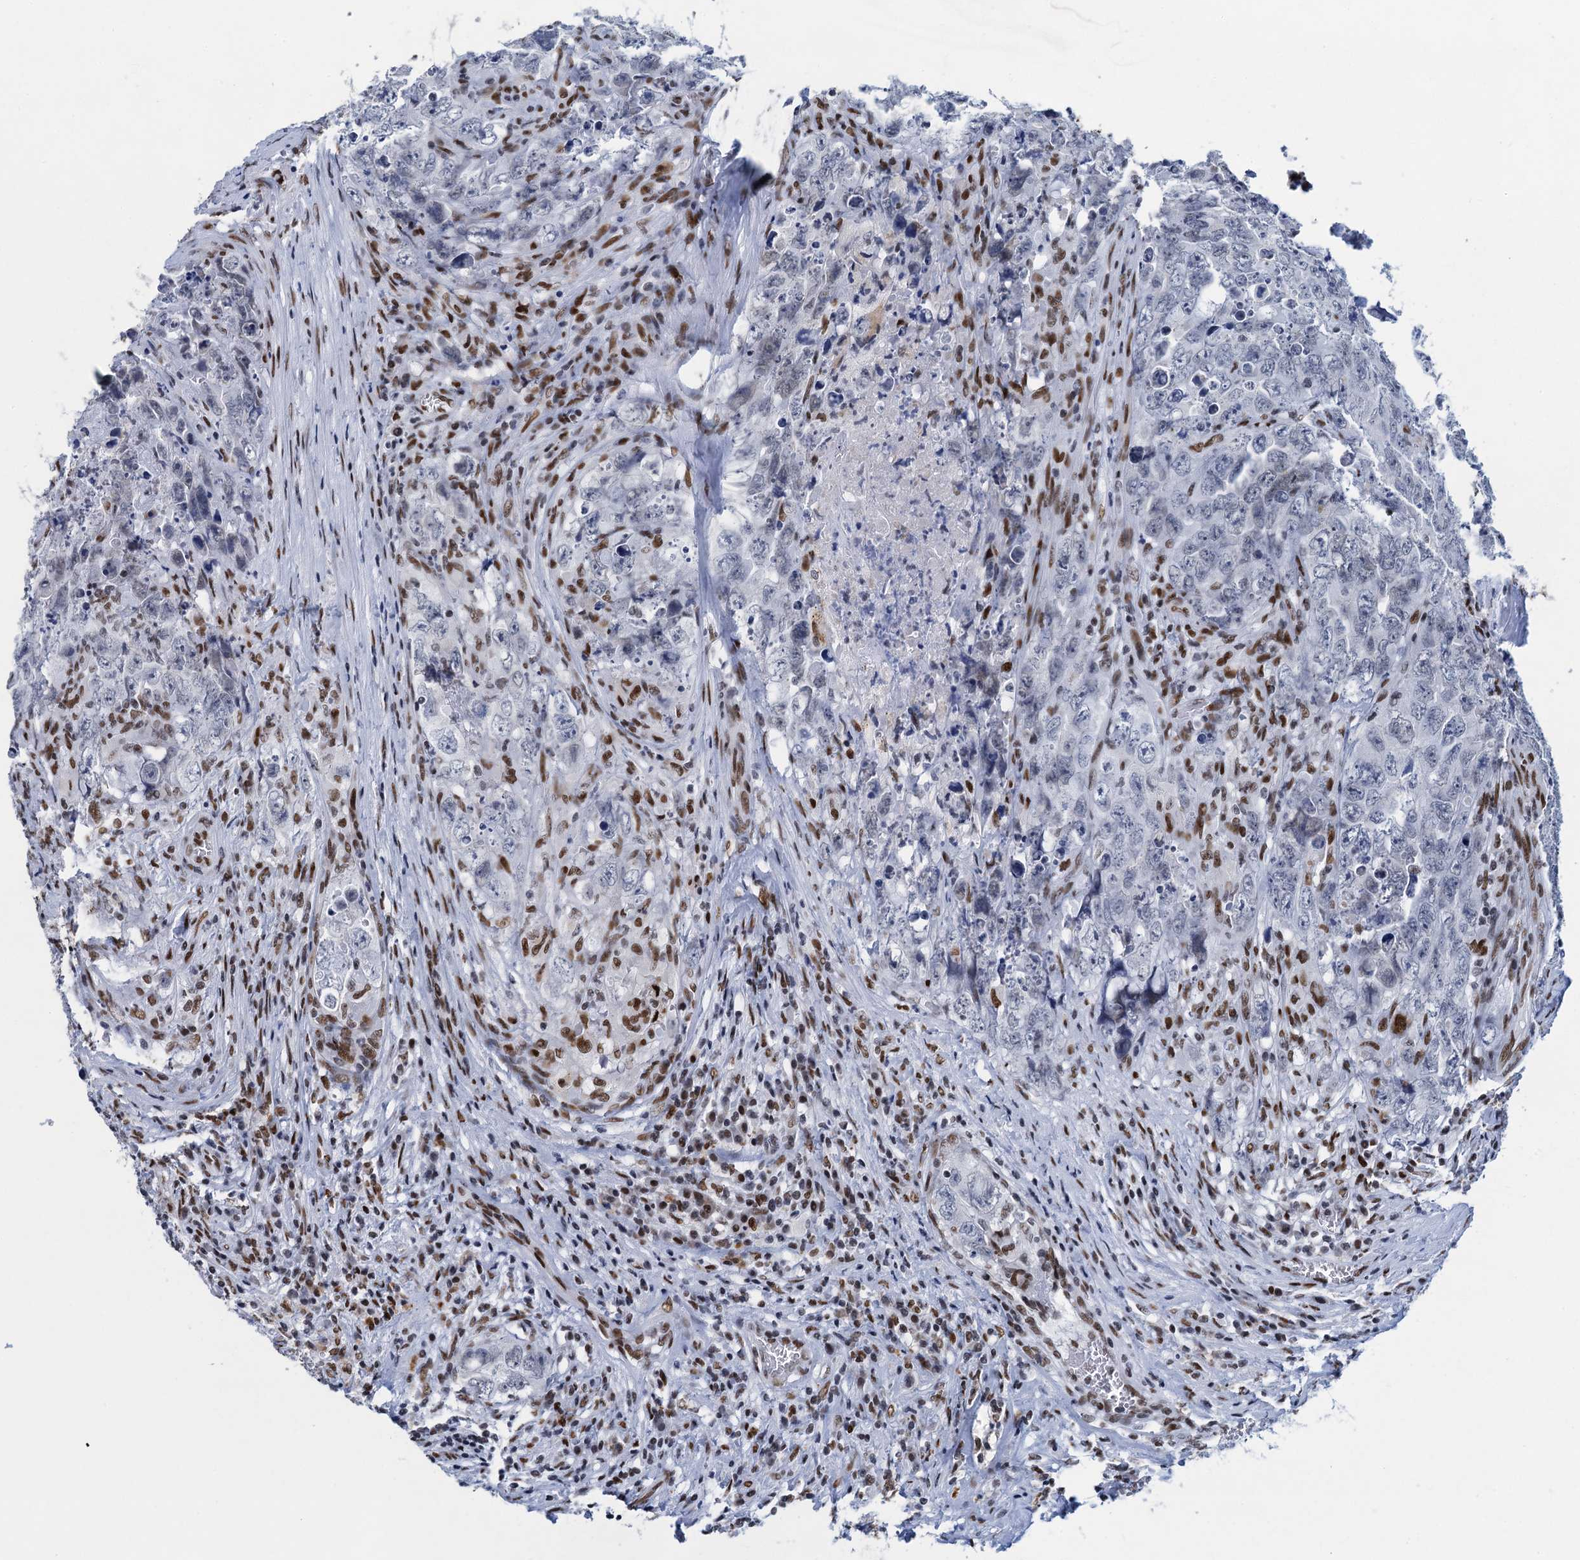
{"staining": {"intensity": "negative", "quantity": "none", "location": "none"}, "tissue": "testis cancer", "cell_type": "Tumor cells", "image_type": "cancer", "snomed": [{"axis": "morphology", "description": "Seminoma, NOS"}, {"axis": "morphology", "description": "Carcinoma, Embryonal, NOS"}, {"axis": "topography", "description": "Testis"}], "caption": "Immunohistochemistry image of testis cancer (embryonal carcinoma) stained for a protein (brown), which demonstrates no staining in tumor cells.", "gene": "HNRNPUL2", "patient": {"sex": "male", "age": 43}}